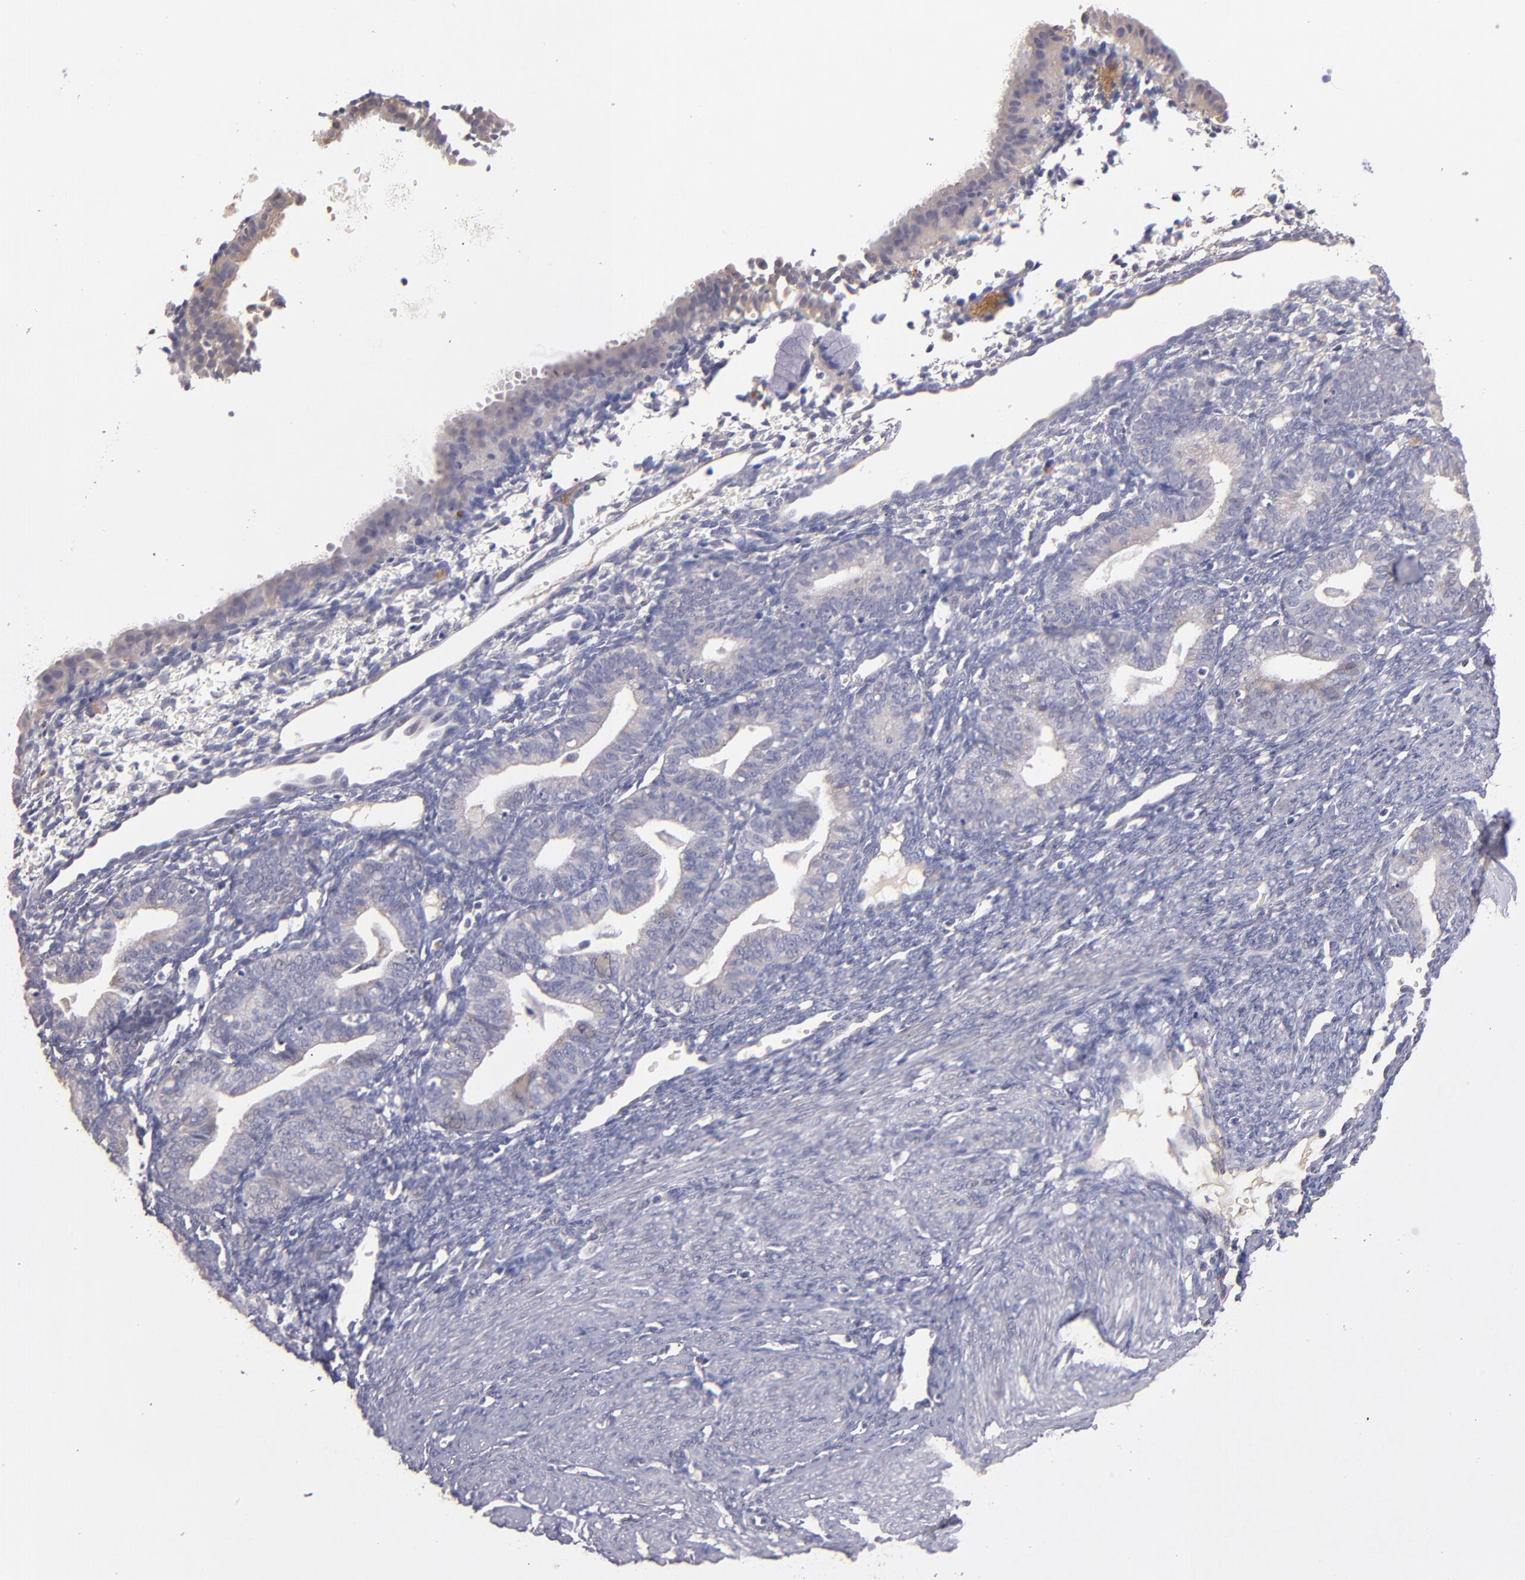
{"staining": {"intensity": "negative", "quantity": "none", "location": "none"}, "tissue": "endometrium", "cell_type": "Cells in endometrial stroma", "image_type": "normal", "snomed": [{"axis": "morphology", "description": "Normal tissue, NOS"}, {"axis": "topography", "description": "Endometrium"}], "caption": "Endometrium was stained to show a protein in brown. There is no significant positivity in cells in endometrial stroma. Brightfield microscopy of immunohistochemistry (IHC) stained with DAB (3,3'-diaminobenzidine) (brown) and hematoxylin (blue), captured at high magnification.", "gene": "GNAZ", "patient": {"sex": "female", "age": 61}}